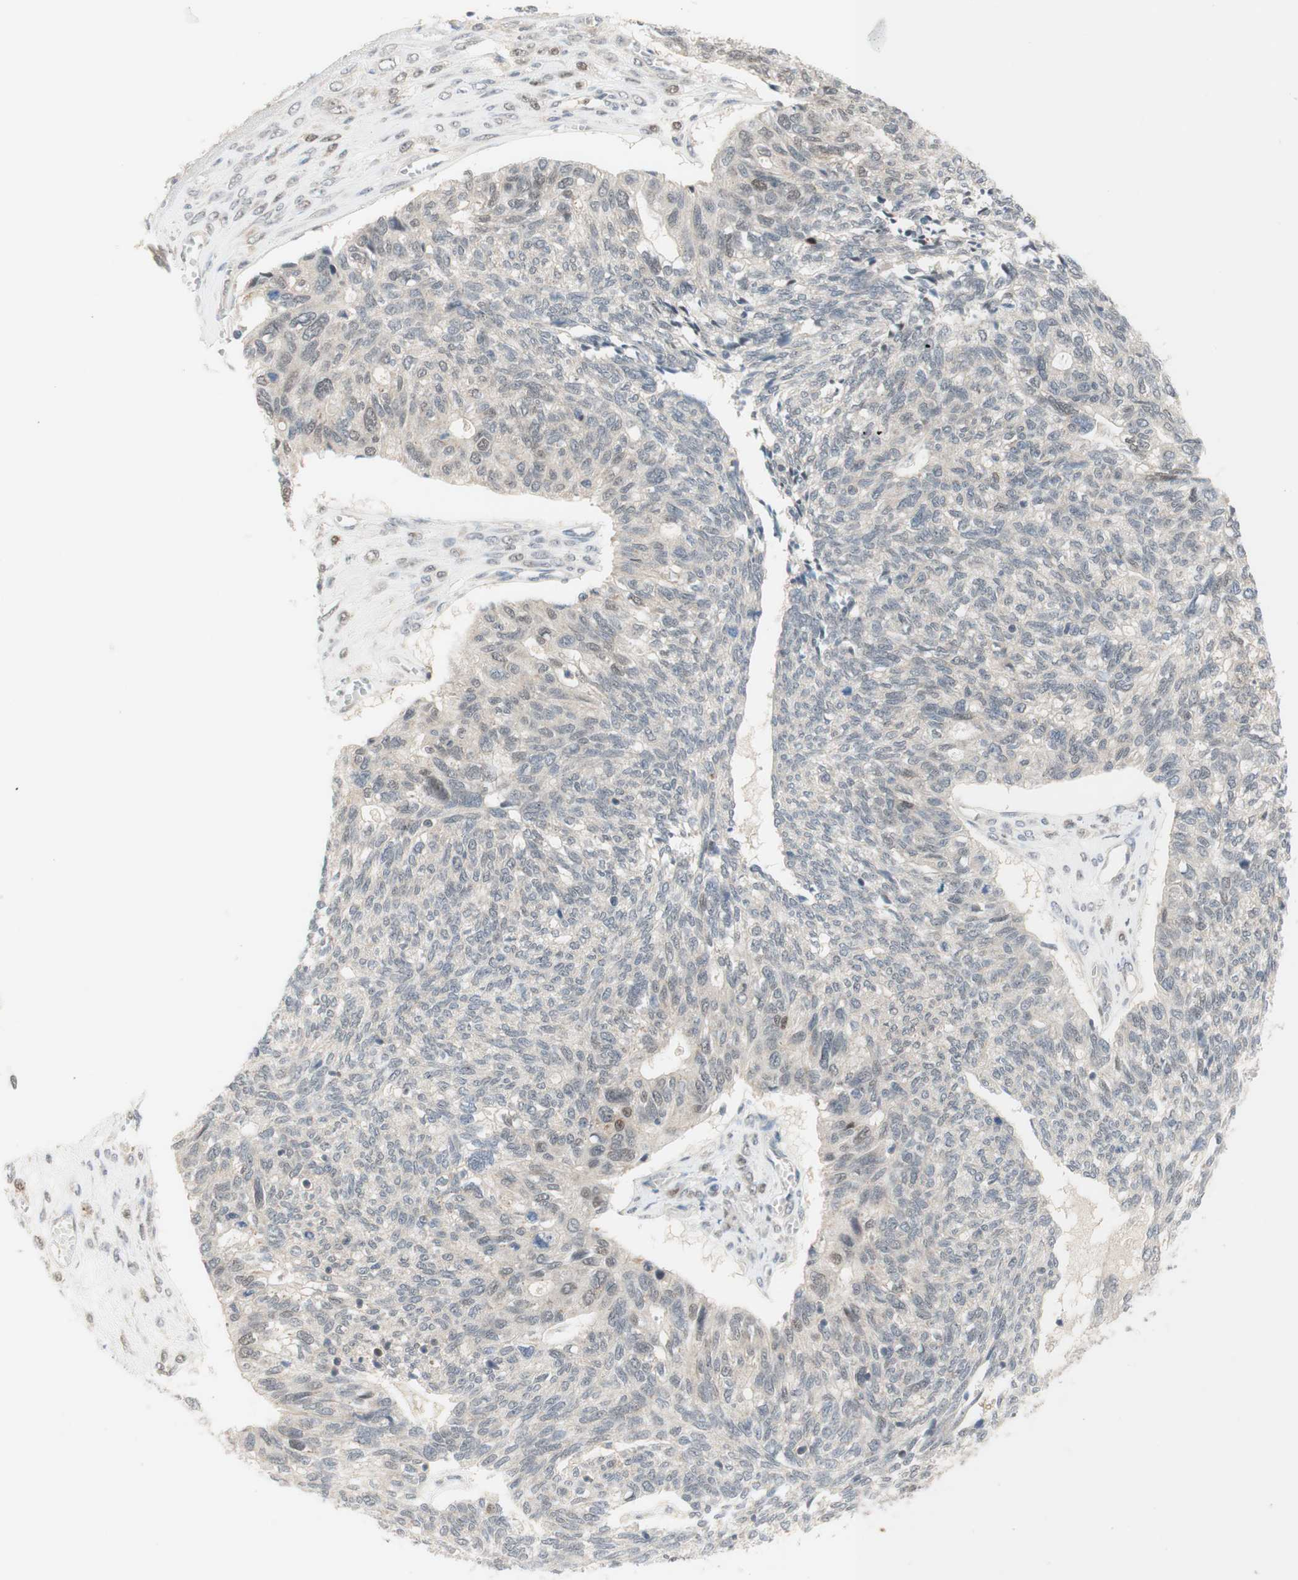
{"staining": {"intensity": "weak", "quantity": "<25%", "location": "nuclear"}, "tissue": "ovarian cancer", "cell_type": "Tumor cells", "image_type": "cancer", "snomed": [{"axis": "morphology", "description": "Cystadenocarcinoma, serous, NOS"}, {"axis": "topography", "description": "Ovary"}], "caption": "DAB (3,3'-diaminobenzidine) immunohistochemical staining of human ovarian cancer (serous cystadenocarcinoma) exhibits no significant staining in tumor cells.", "gene": "RFNG", "patient": {"sex": "female", "age": 79}}